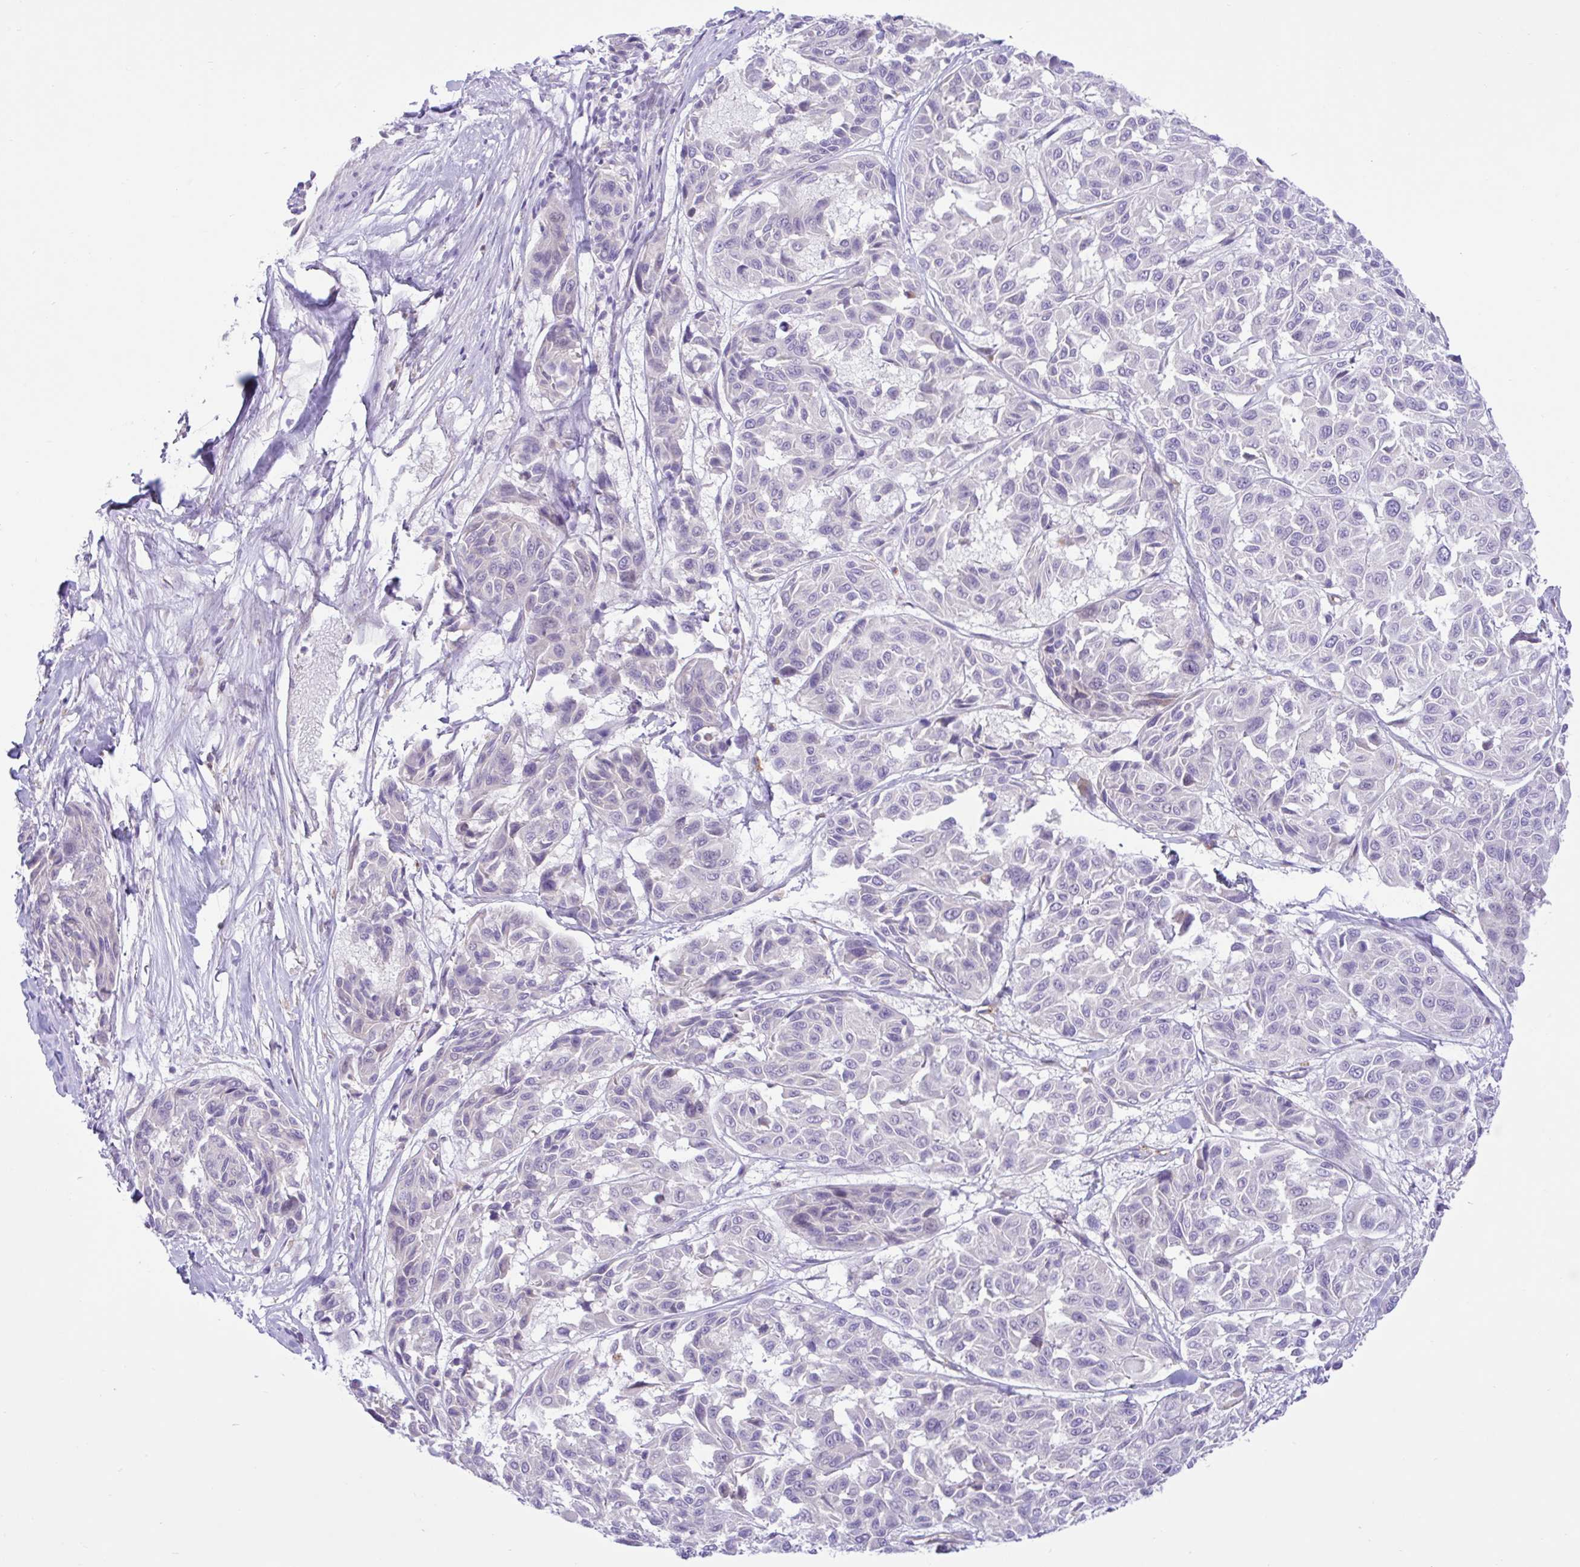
{"staining": {"intensity": "negative", "quantity": "none", "location": "none"}, "tissue": "melanoma", "cell_type": "Tumor cells", "image_type": "cancer", "snomed": [{"axis": "morphology", "description": "Malignant melanoma, NOS"}, {"axis": "topography", "description": "Skin"}], "caption": "IHC micrograph of neoplastic tissue: malignant melanoma stained with DAB (3,3'-diaminobenzidine) exhibits no significant protein positivity in tumor cells. Nuclei are stained in blue.", "gene": "ZNF101", "patient": {"sex": "female", "age": 66}}